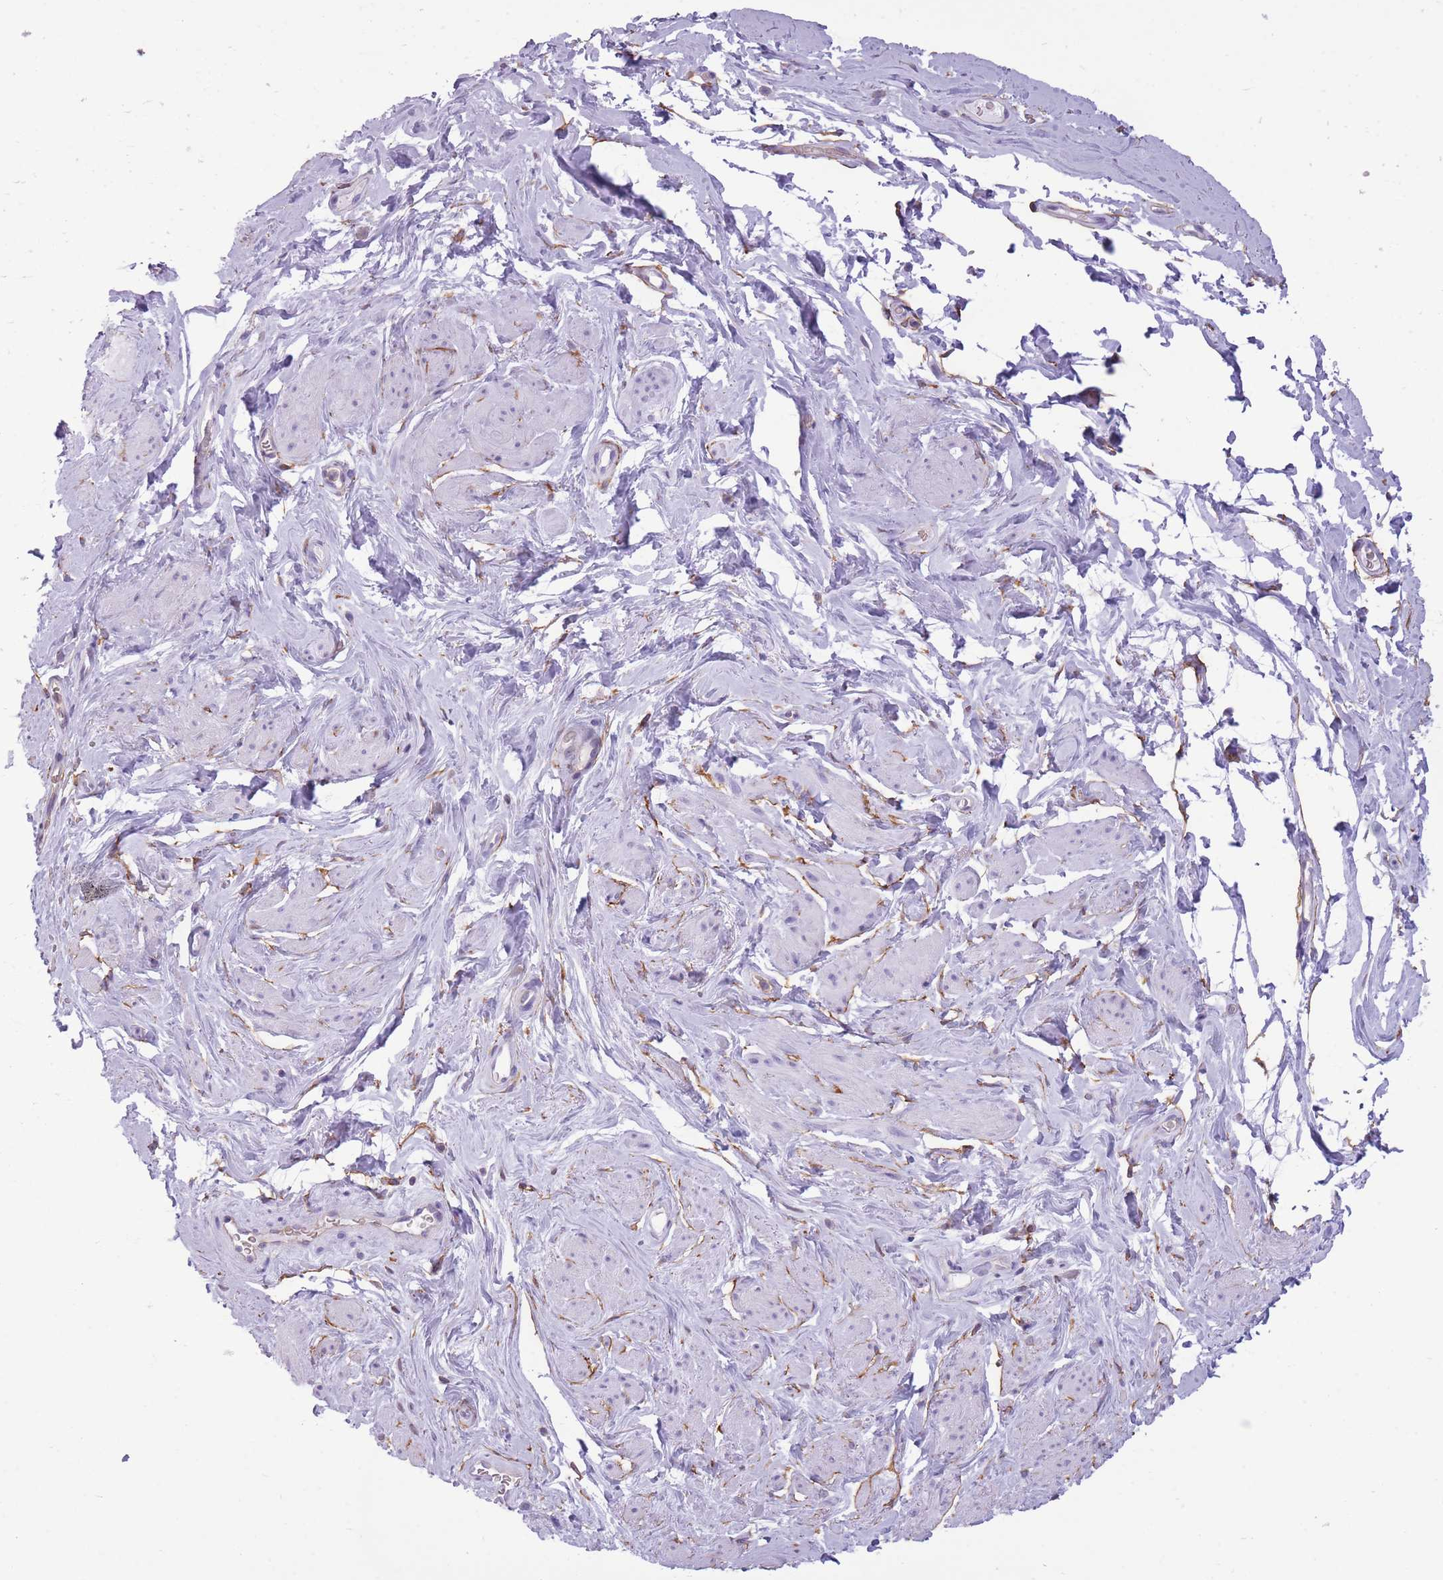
{"staining": {"intensity": "negative", "quantity": "none", "location": "none"}, "tissue": "smooth muscle", "cell_type": "Smooth muscle cells", "image_type": "normal", "snomed": [{"axis": "morphology", "description": "Normal tissue, NOS"}, {"axis": "topography", "description": "Smooth muscle"}, {"axis": "topography", "description": "Peripheral nerve tissue"}], "caption": "A high-resolution micrograph shows immunohistochemistry (IHC) staining of normal smooth muscle, which demonstrates no significant staining in smooth muscle cells. The staining is performed using DAB (3,3'-diaminobenzidine) brown chromogen with nuclei counter-stained in using hematoxylin.", "gene": "ADD1", "patient": {"sex": "male", "age": 69}}